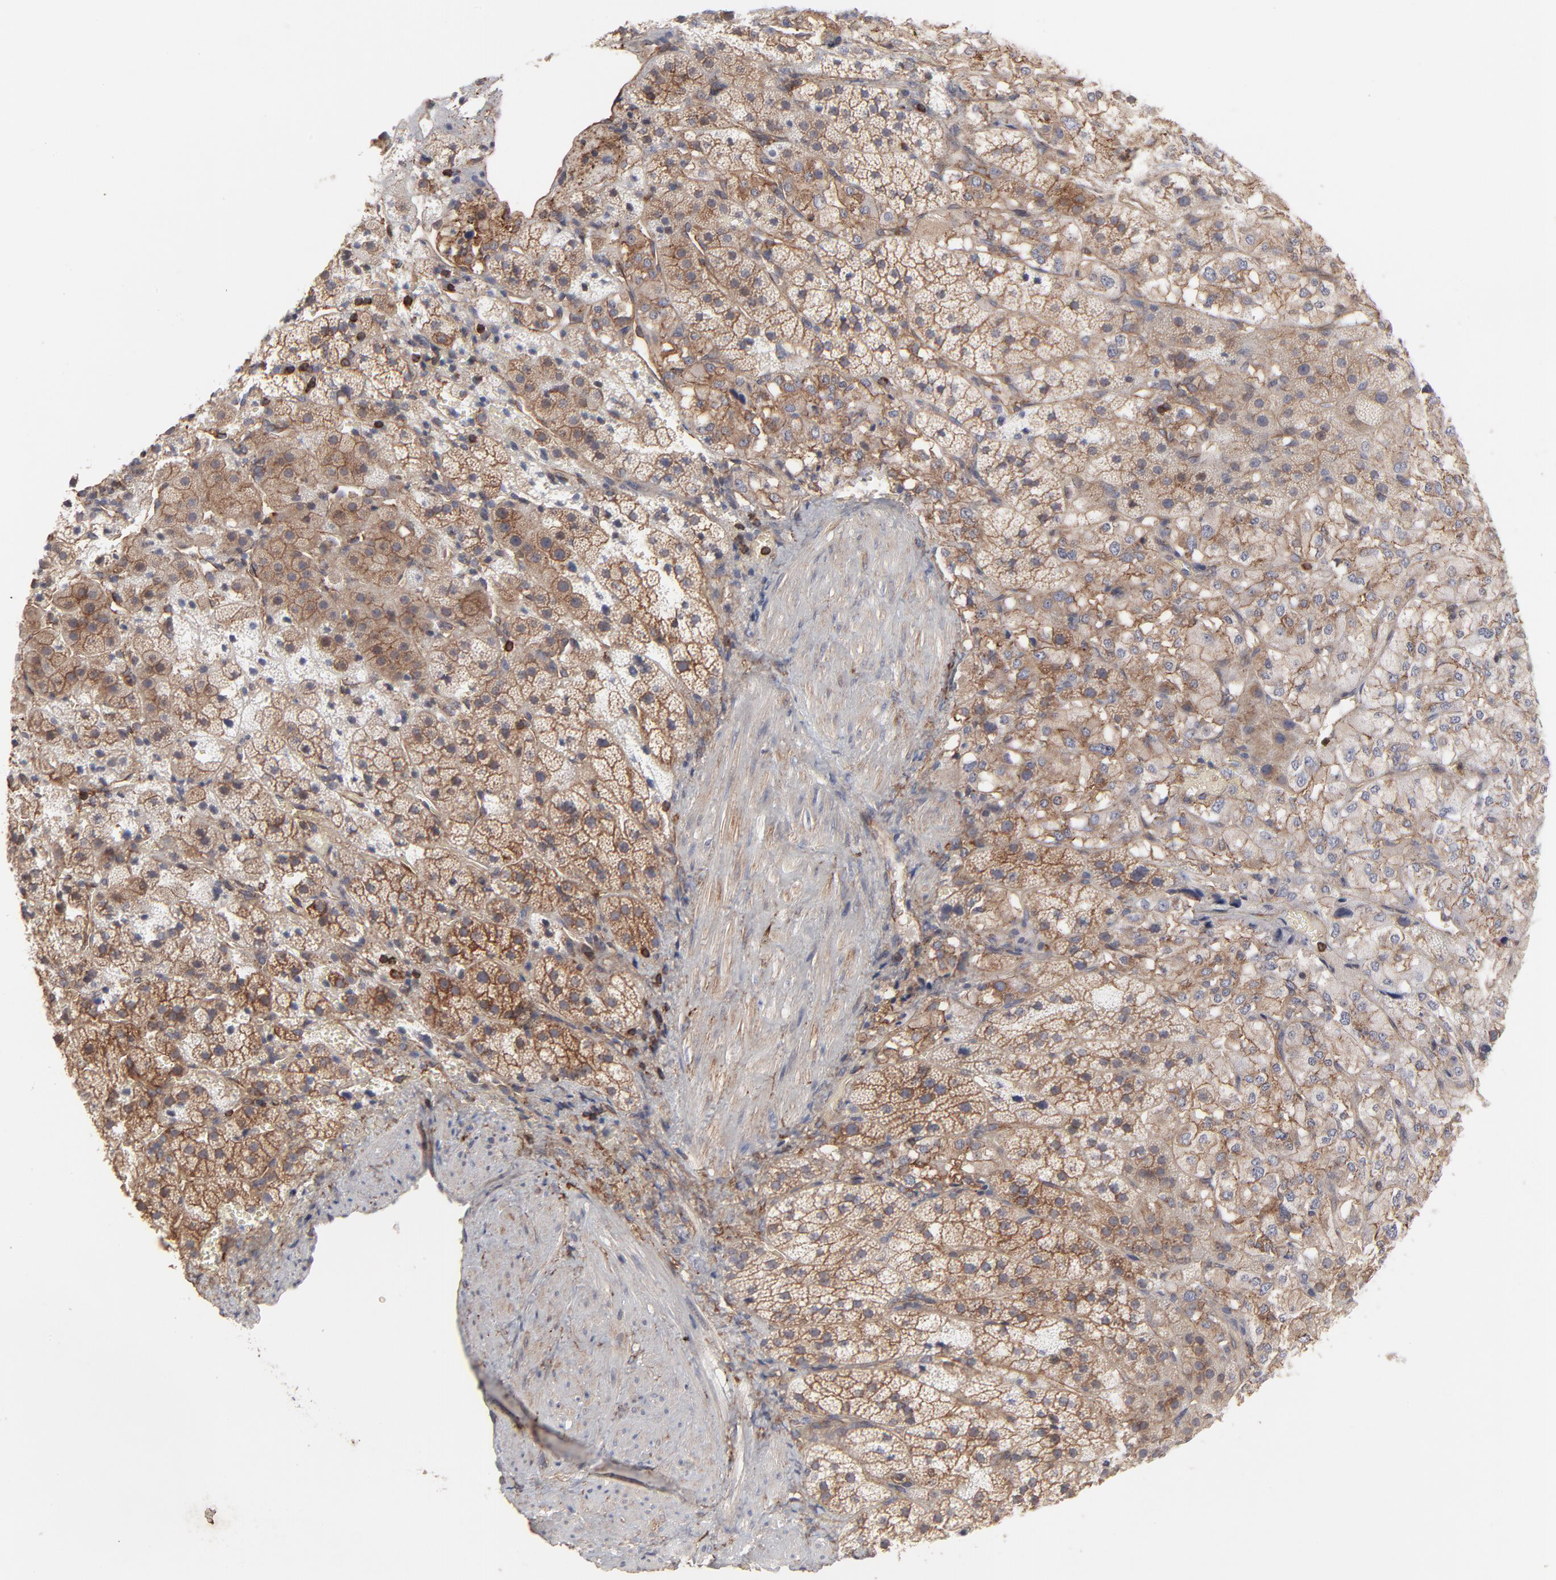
{"staining": {"intensity": "moderate", "quantity": ">75%", "location": "cytoplasmic/membranous"}, "tissue": "adrenal gland", "cell_type": "Glandular cells", "image_type": "normal", "snomed": [{"axis": "morphology", "description": "Normal tissue, NOS"}, {"axis": "topography", "description": "Adrenal gland"}], "caption": "Immunohistochemistry (IHC) of unremarkable human adrenal gland reveals medium levels of moderate cytoplasmic/membranous positivity in about >75% of glandular cells.", "gene": "PXN", "patient": {"sex": "female", "age": 44}}